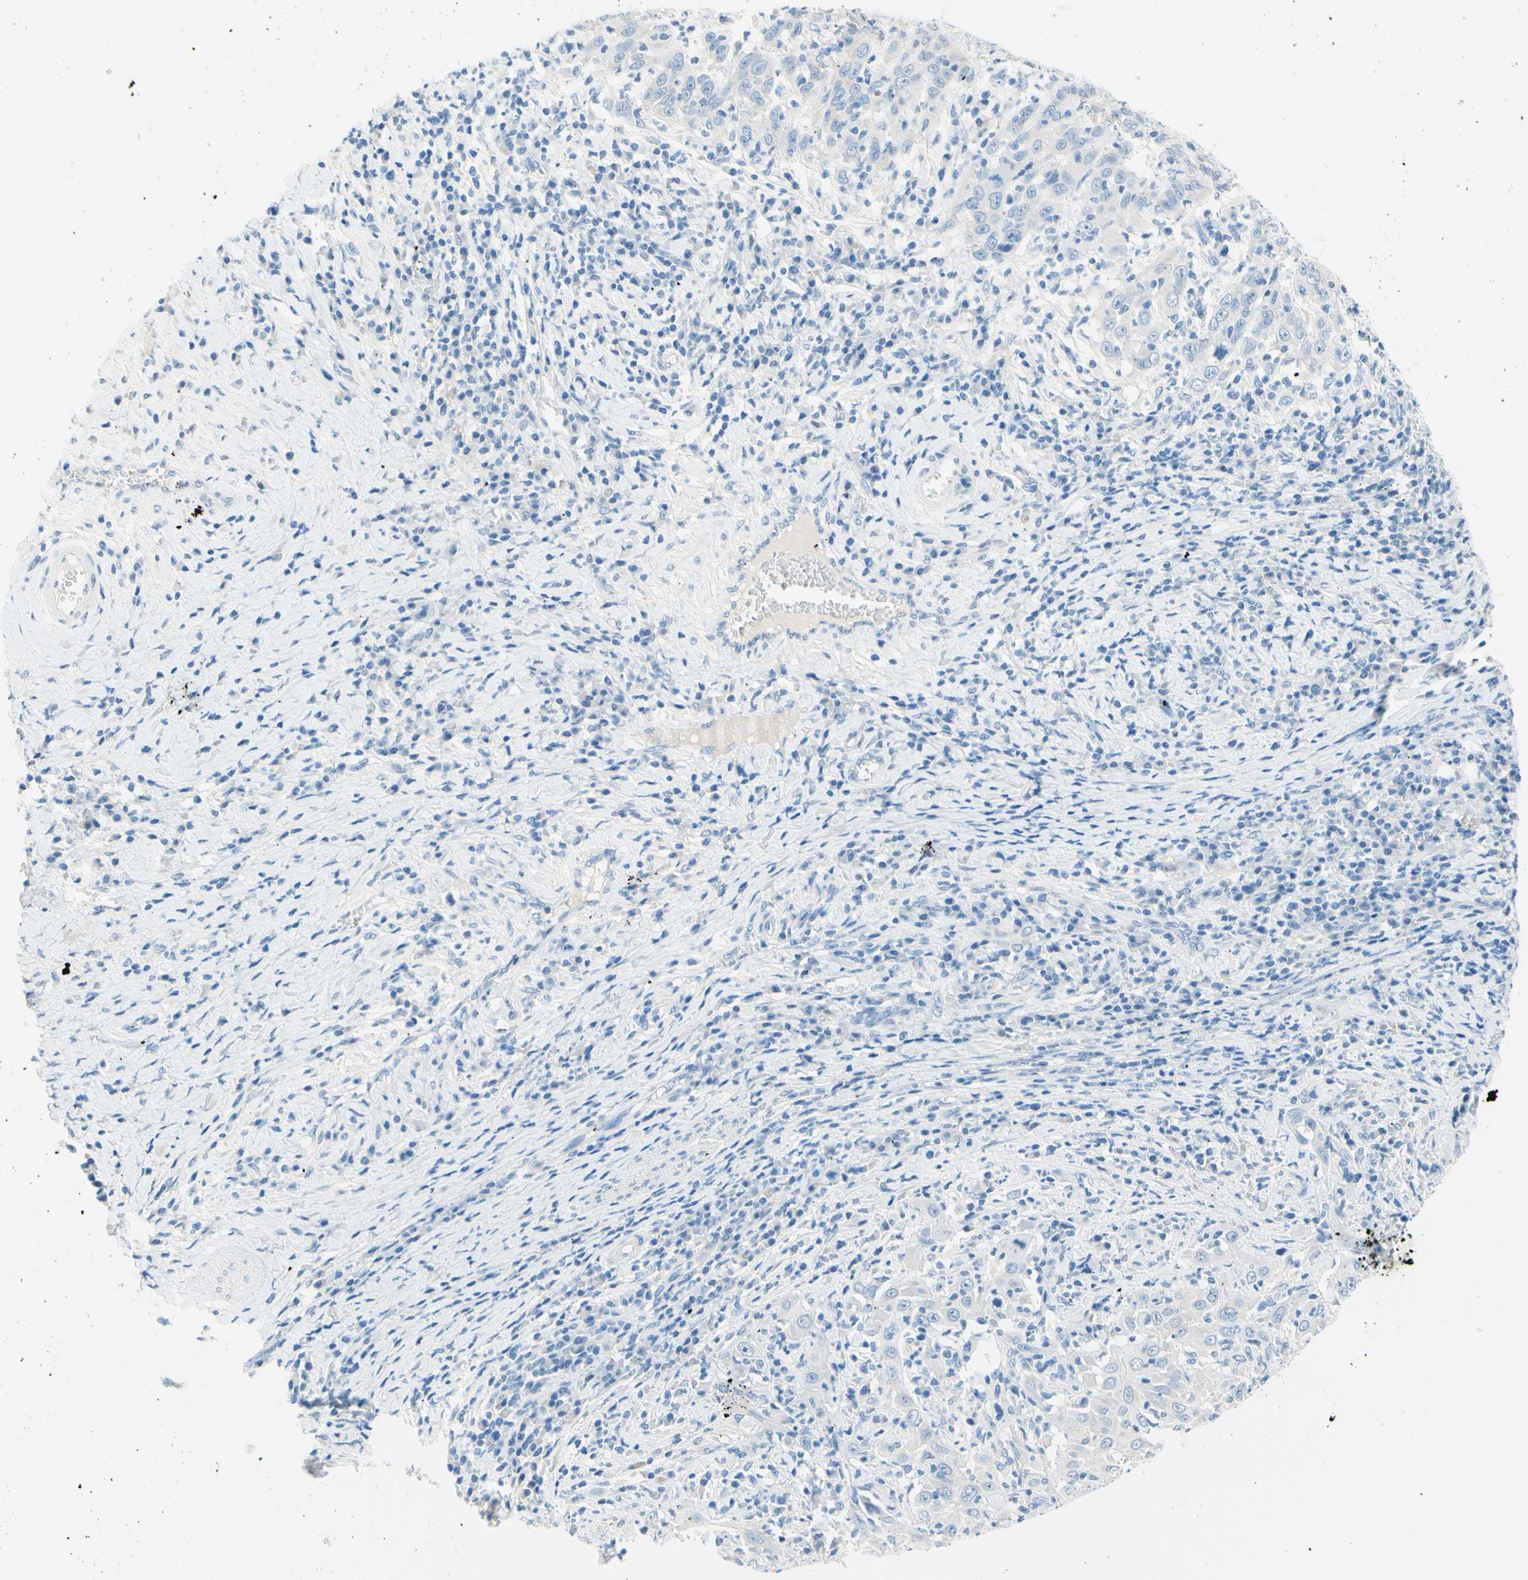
{"staining": {"intensity": "negative", "quantity": "none", "location": "none"}, "tissue": "cervical cancer", "cell_type": "Tumor cells", "image_type": "cancer", "snomed": [{"axis": "morphology", "description": "Squamous cell carcinoma, NOS"}, {"axis": "topography", "description": "Cervix"}], "caption": "Immunohistochemistry (IHC) image of neoplastic tissue: human cervical cancer stained with DAB (3,3'-diaminobenzidine) shows no significant protein expression in tumor cells.", "gene": "PASD1", "patient": {"sex": "female", "age": 46}}